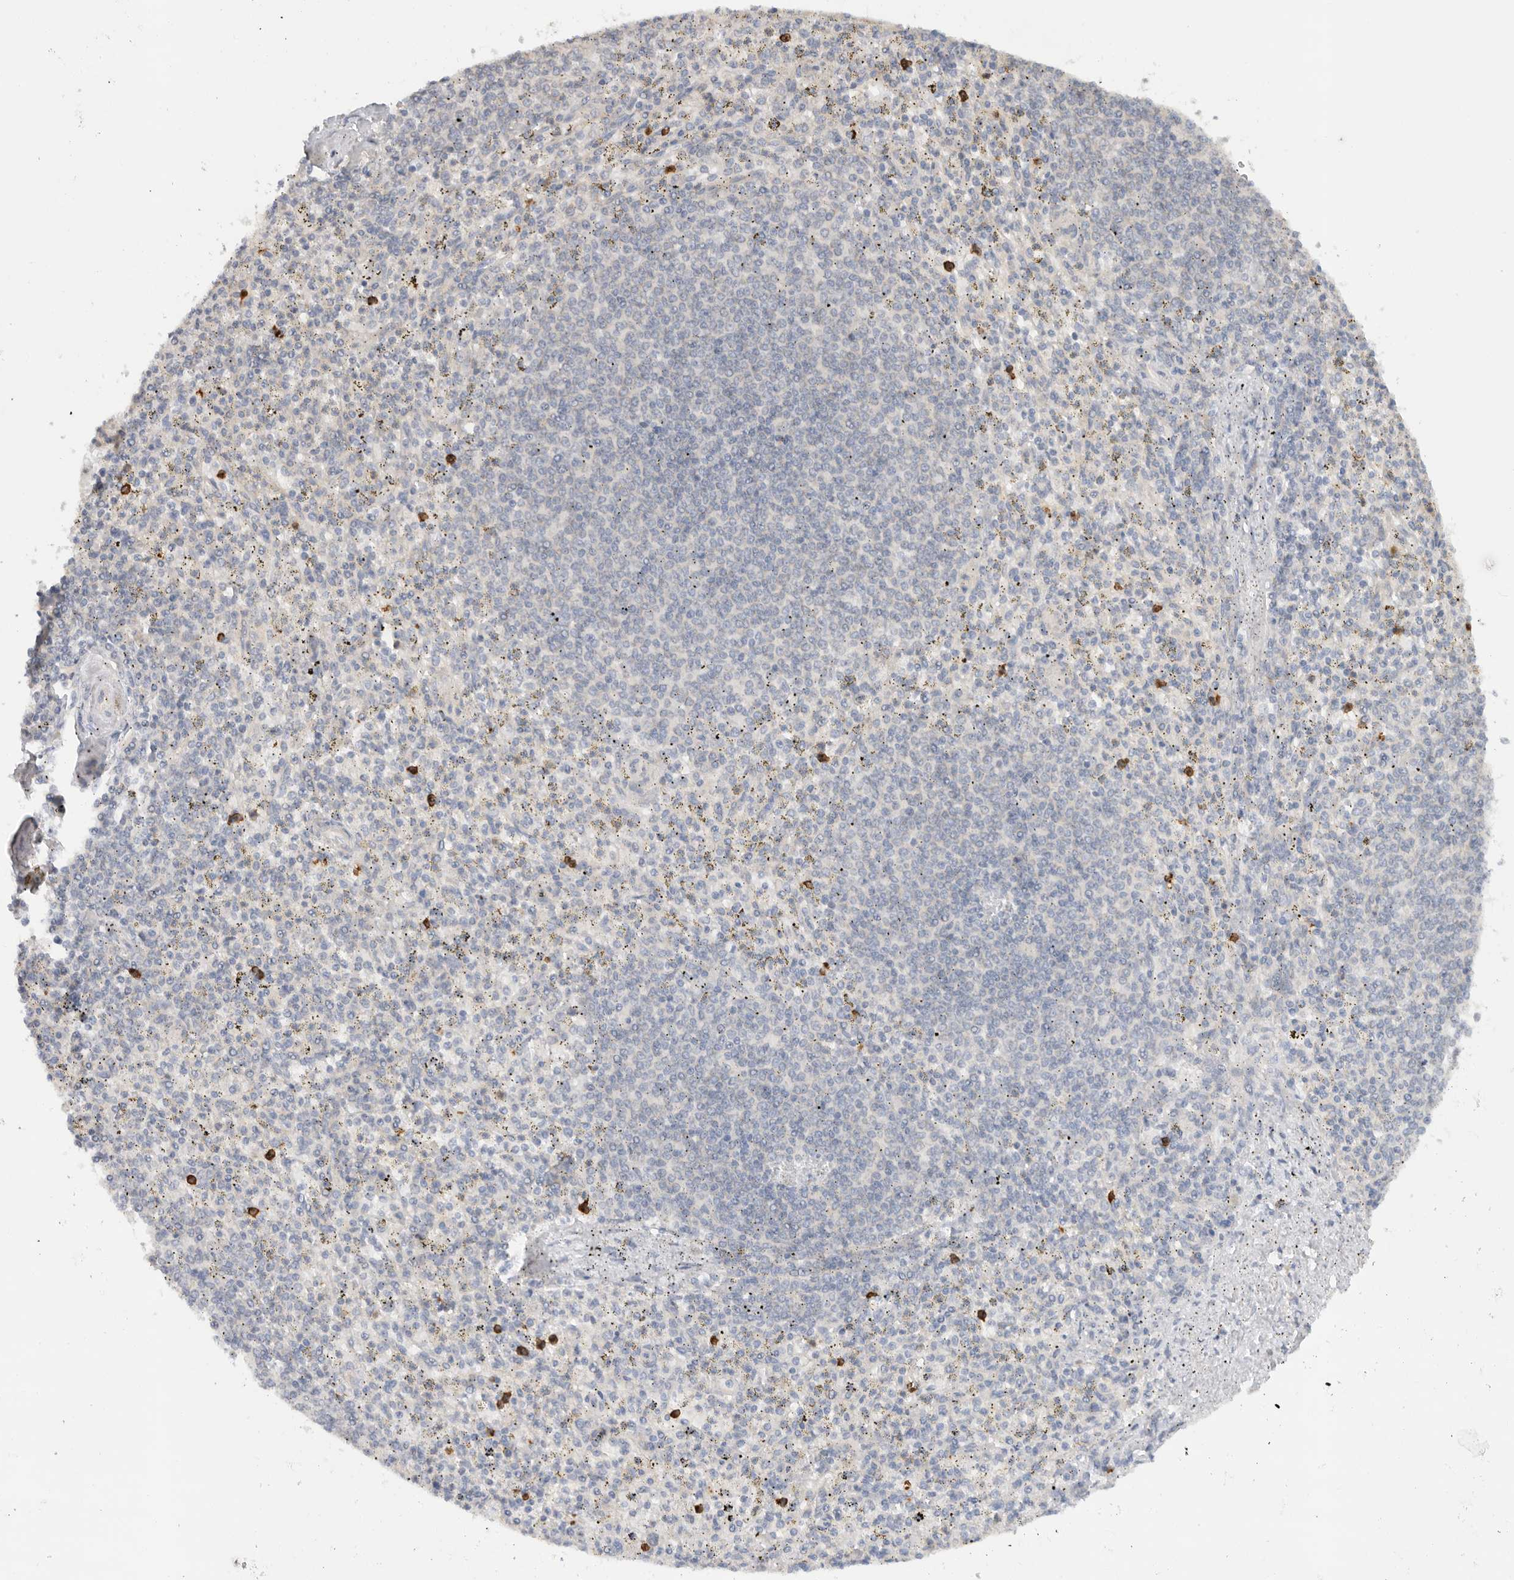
{"staining": {"intensity": "negative", "quantity": "none", "location": "none"}, "tissue": "spleen", "cell_type": "Cells in red pulp", "image_type": "normal", "snomed": [{"axis": "morphology", "description": "Normal tissue, NOS"}, {"axis": "topography", "description": "Spleen"}], "caption": "Cells in red pulp show no significant protein positivity in benign spleen. (DAB (3,3'-diaminobenzidine) immunohistochemistry (IHC) with hematoxylin counter stain).", "gene": "PUM1", "patient": {"sex": "male", "age": 72}}